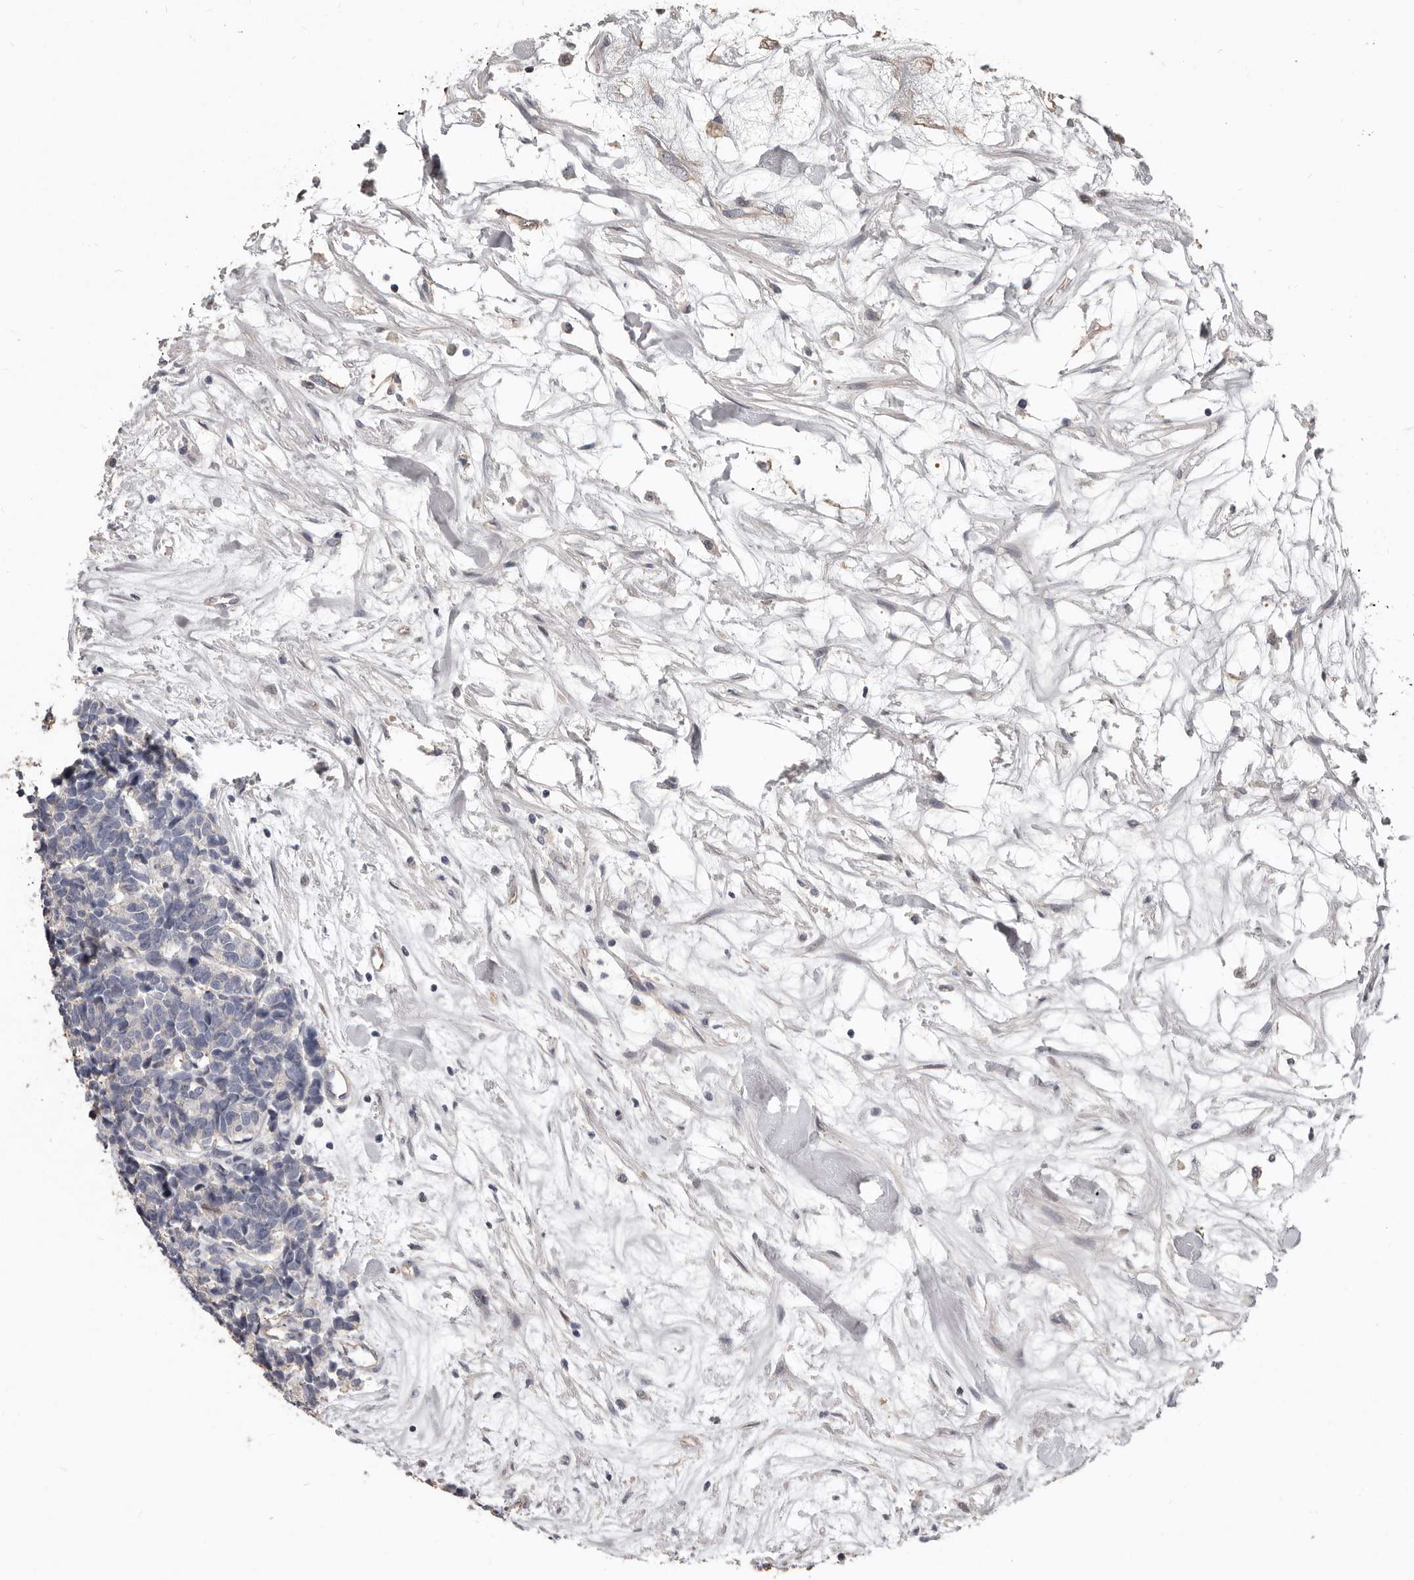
{"staining": {"intensity": "negative", "quantity": "none", "location": "none"}, "tissue": "carcinoid", "cell_type": "Tumor cells", "image_type": "cancer", "snomed": [{"axis": "morphology", "description": "Carcinoma, NOS"}, {"axis": "morphology", "description": "Carcinoid, malignant, NOS"}, {"axis": "topography", "description": "Urinary bladder"}], "caption": "This is an immunohistochemistry (IHC) micrograph of human carcinoid. There is no expression in tumor cells.", "gene": "RNF217", "patient": {"sex": "male", "age": 57}}